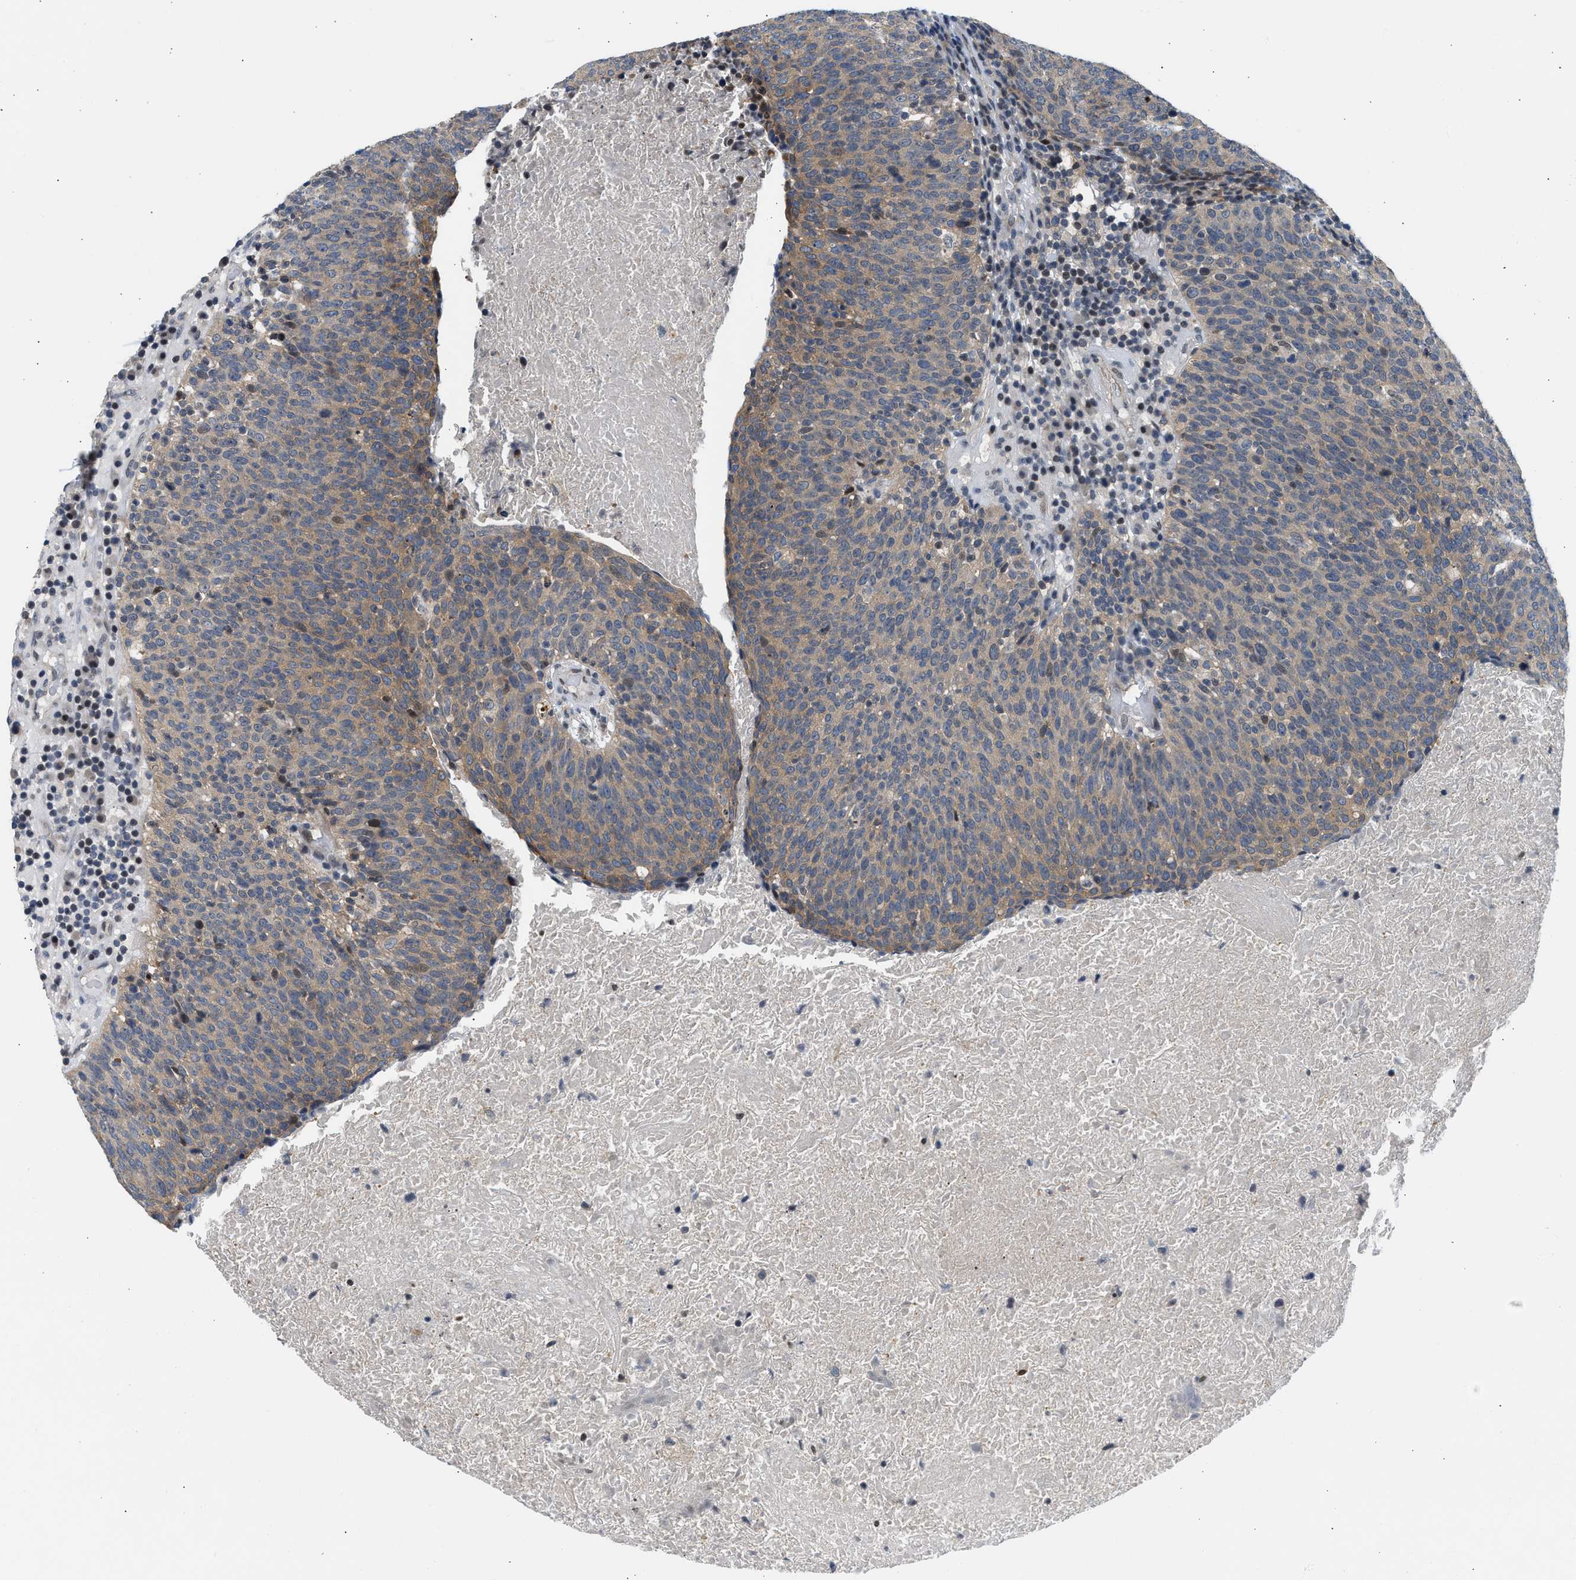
{"staining": {"intensity": "moderate", "quantity": "<25%", "location": "cytoplasmic/membranous,nuclear"}, "tissue": "head and neck cancer", "cell_type": "Tumor cells", "image_type": "cancer", "snomed": [{"axis": "morphology", "description": "Squamous cell carcinoma, NOS"}, {"axis": "morphology", "description": "Squamous cell carcinoma, metastatic, NOS"}, {"axis": "topography", "description": "Lymph node"}, {"axis": "topography", "description": "Head-Neck"}], "caption": "Immunohistochemistry (IHC) (DAB (3,3'-diaminobenzidine)) staining of human metastatic squamous cell carcinoma (head and neck) reveals moderate cytoplasmic/membranous and nuclear protein expression in approximately <25% of tumor cells.", "gene": "OLIG3", "patient": {"sex": "male", "age": 62}}